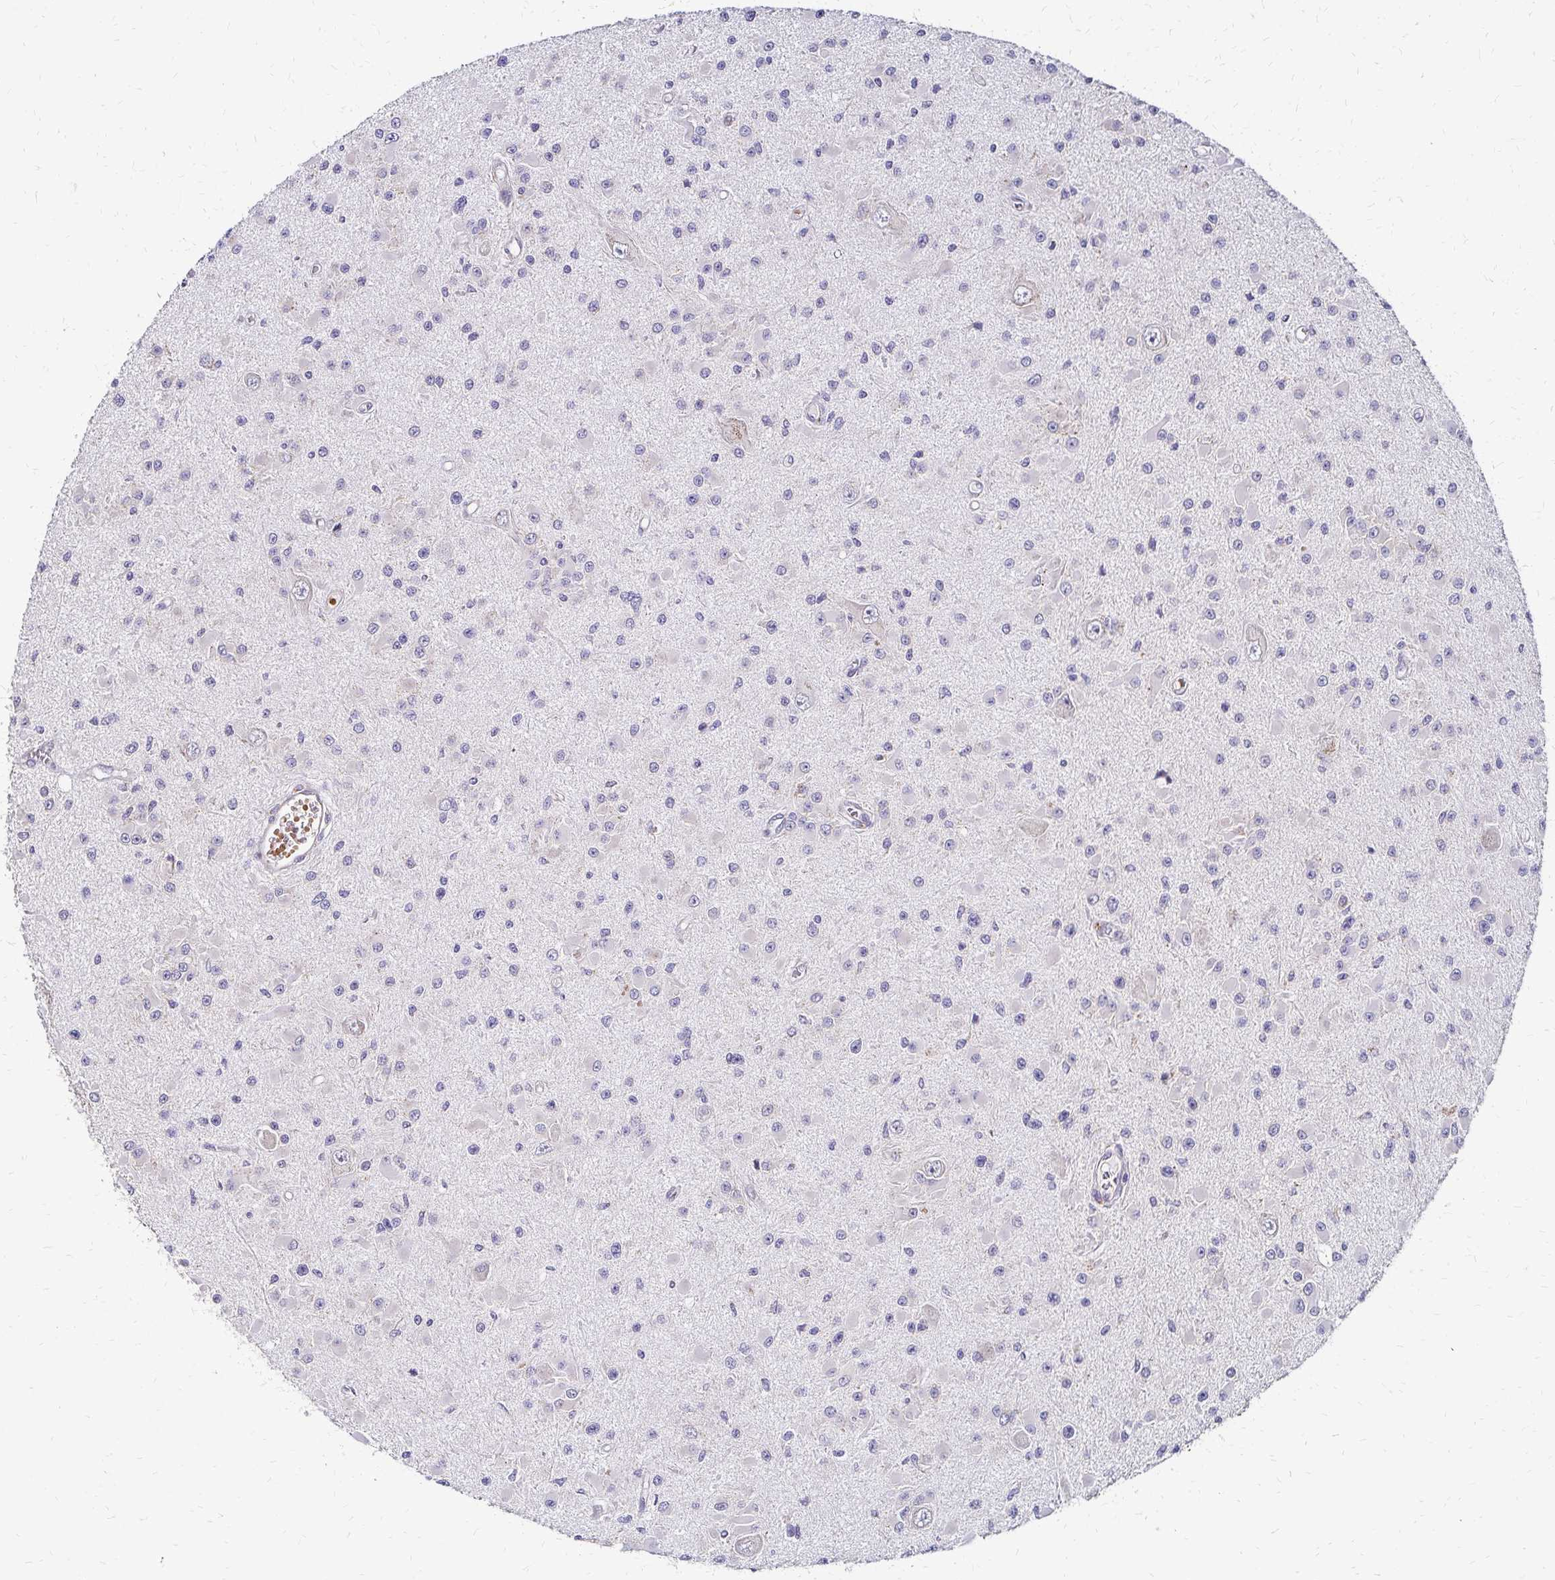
{"staining": {"intensity": "negative", "quantity": "none", "location": "none"}, "tissue": "glioma", "cell_type": "Tumor cells", "image_type": "cancer", "snomed": [{"axis": "morphology", "description": "Glioma, malignant, High grade"}, {"axis": "topography", "description": "Brain"}], "caption": "Immunohistochemistry (IHC) of malignant glioma (high-grade) displays no staining in tumor cells.", "gene": "IDUA", "patient": {"sex": "male", "age": 54}}